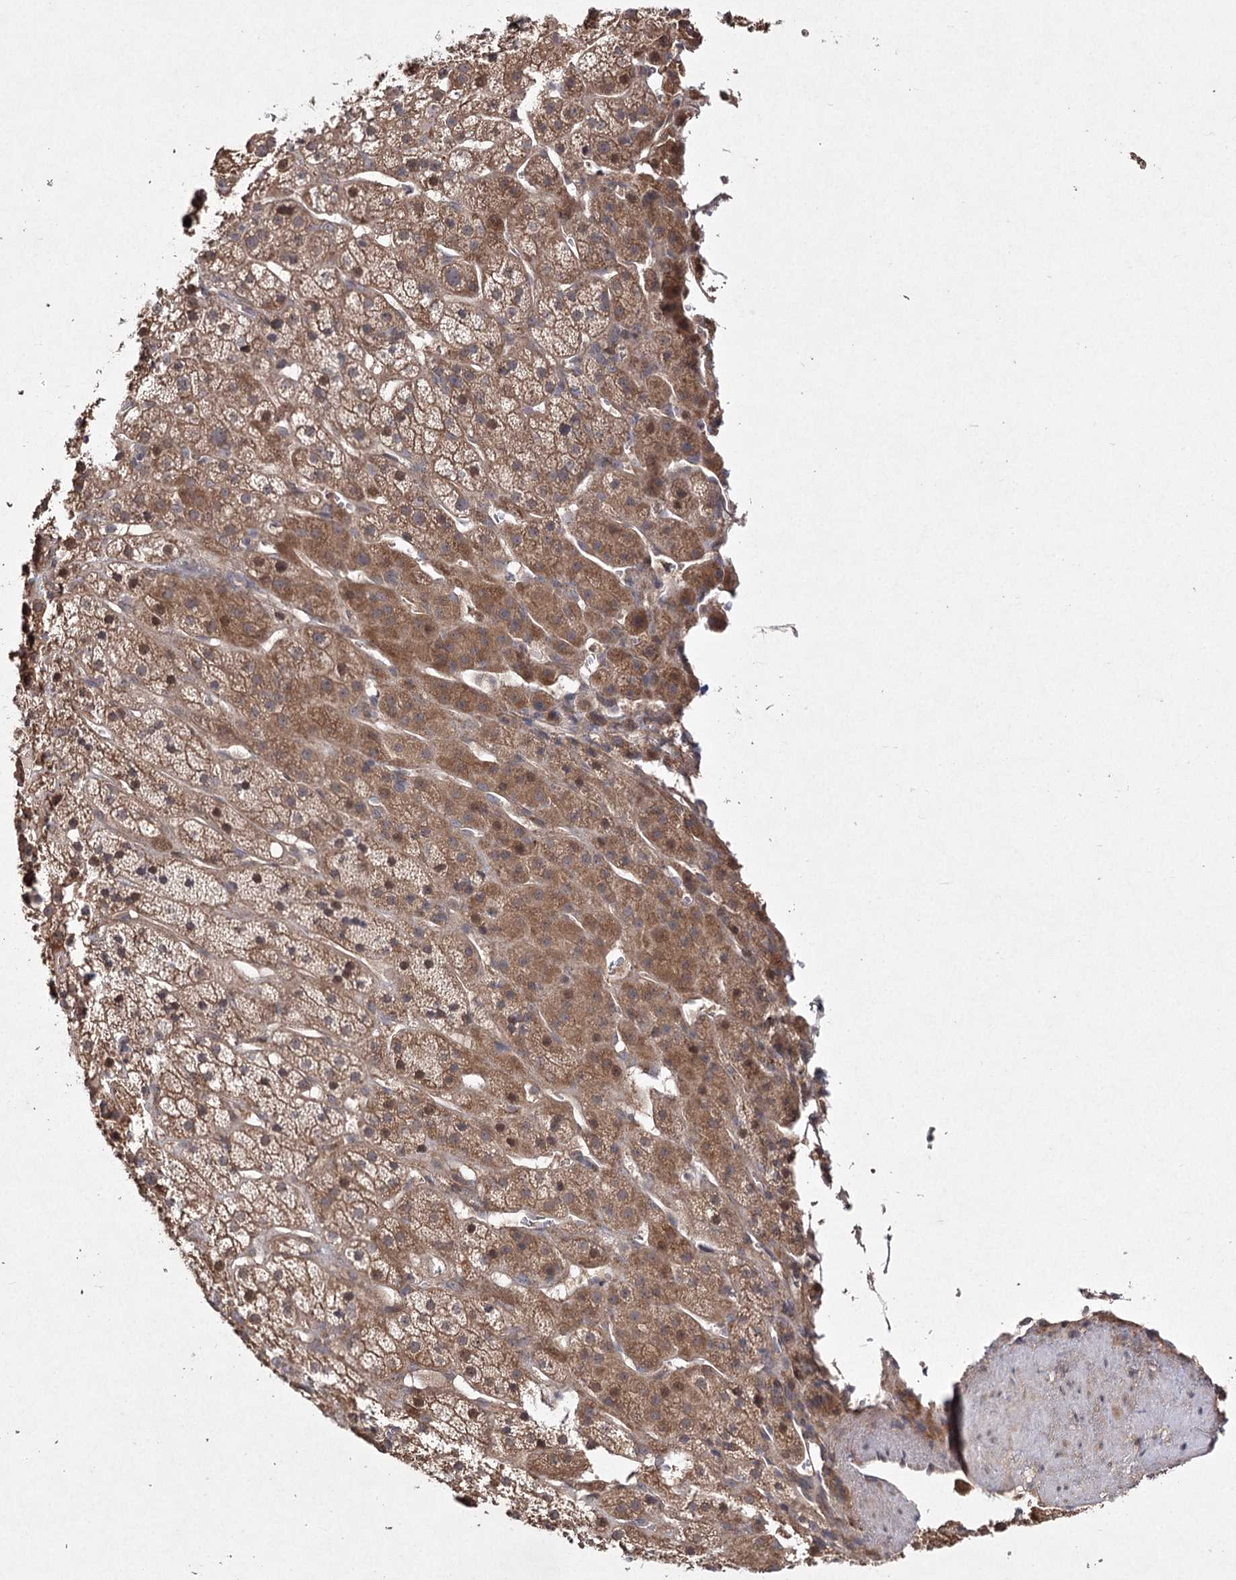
{"staining": {"intensity": "moderate", "quantity": ">75%", "location": "cytoplasmic/membranous,nuclear"}, "tissue": "adrenal gland", "cell_type": "Glandular cells", "image_type": "normal", "snomed": [{"axis": "morphology", "description": "Normal tissue, NOS"}, {"axis": "topography", "description": "Adrenal gland"}], "caption": "DAB immunohistochemical staining of unremarkable adrenal gland demonstrates moderate cytoplasmic/membranous,nuclear protein staining in about >75% of glandular cells. The staining was performed using DAB, with brown indicating positive protein expression. Nuclei are stained blue with hematoxylin.", "gene": "FANCL", "patient": {"sex": "female", "age": 57}}